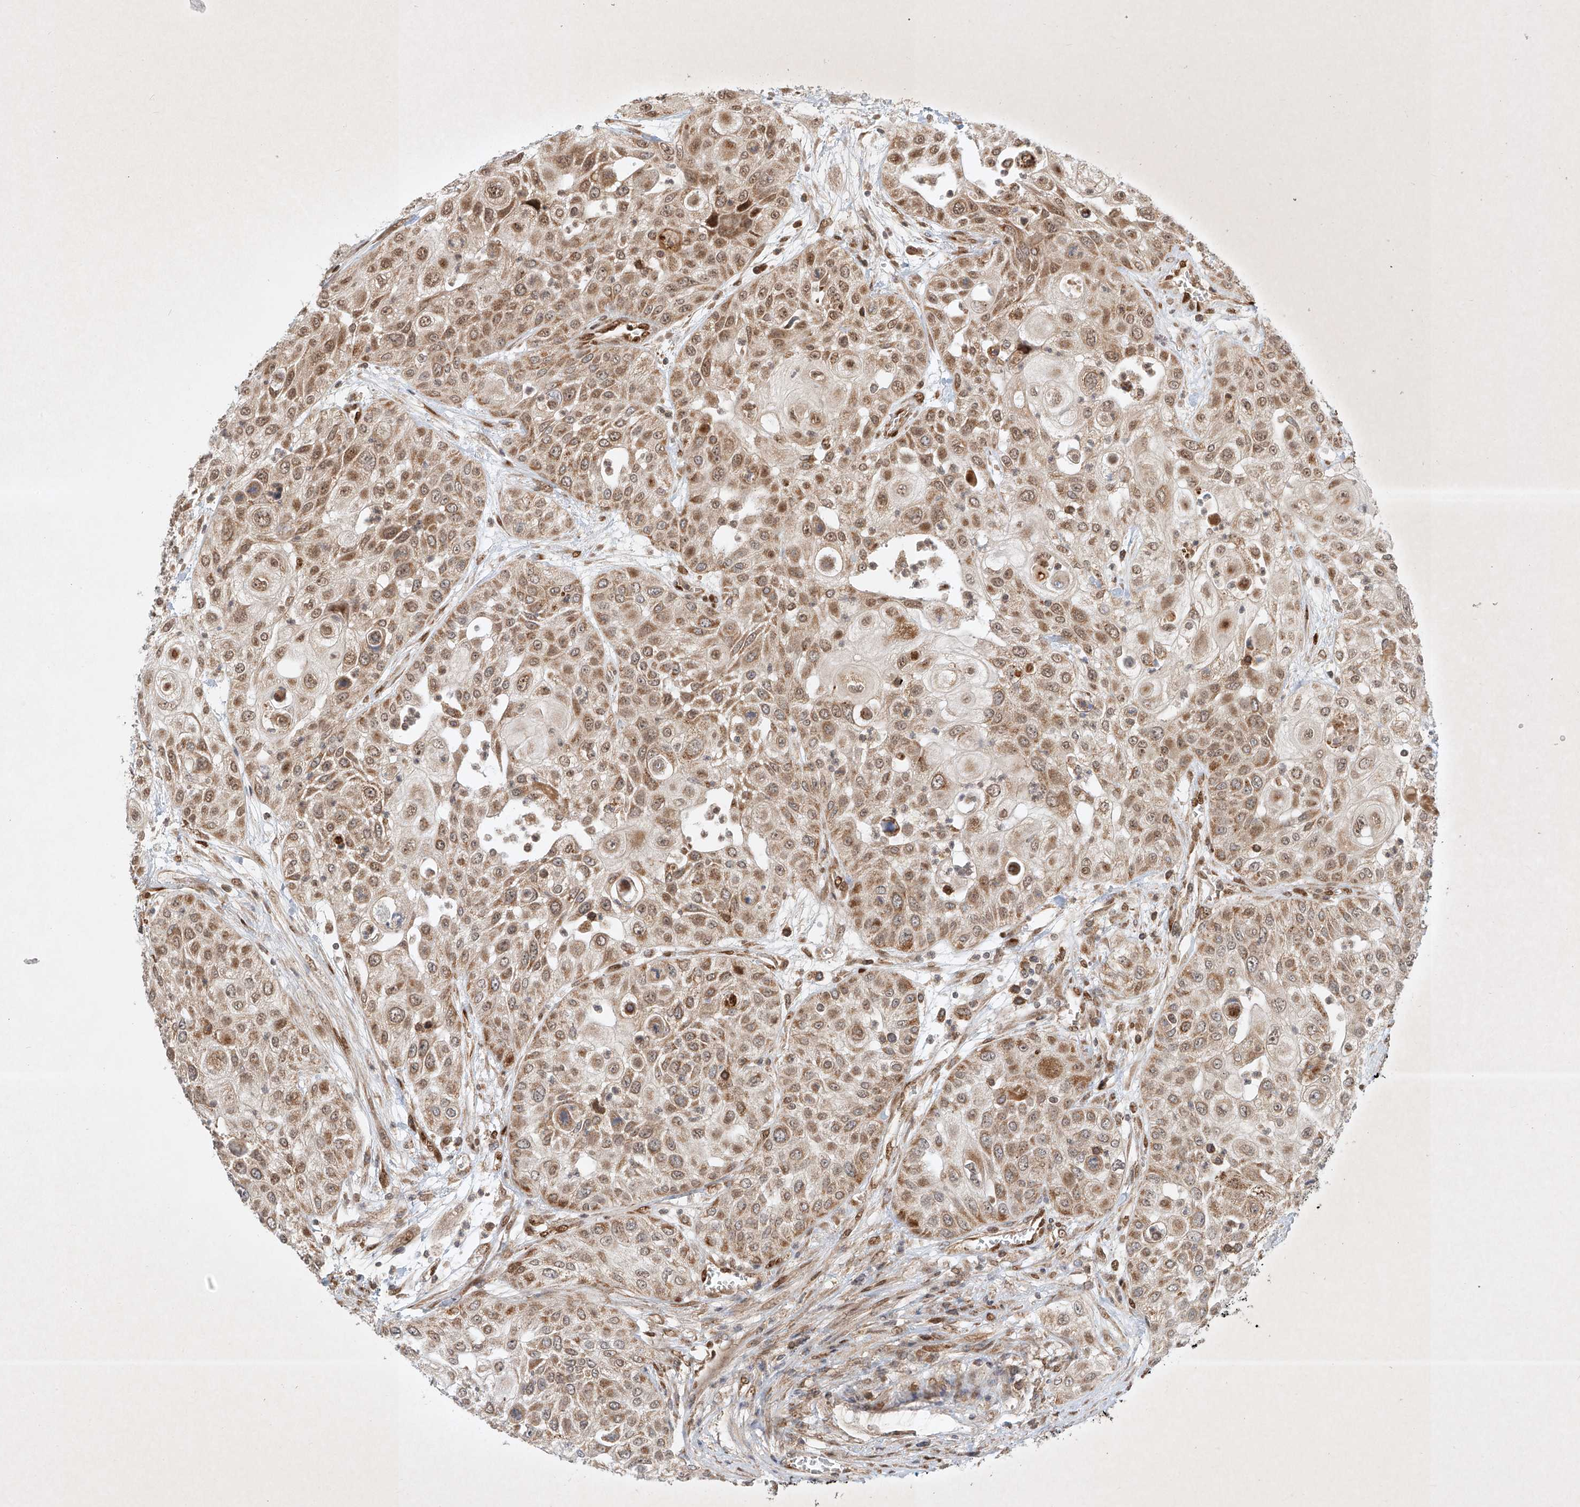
{"staining": {"intensity": "moderate", "quantity": ">75%", "location": "cytoplasmic/membranous,nuclear"}, "tissue": "urothelial cancer", "cell_type": "Tumor cells", "image_type": "cancer", "snomed": [{"axis": "morphology", "description": "Urothelial carcinoma, High grade"}, {"axis": "topography", "description": "Urinary bladder"}], "caption": "Immunohistochemical staining of human urothelial carcinoma (high-grade) displays moderate cytoplasmic/membranous and nuclear protein staining in about >75% of tumor cells.", "gene": "EPG5", "patient": {"sex": "female", "age": 79}}